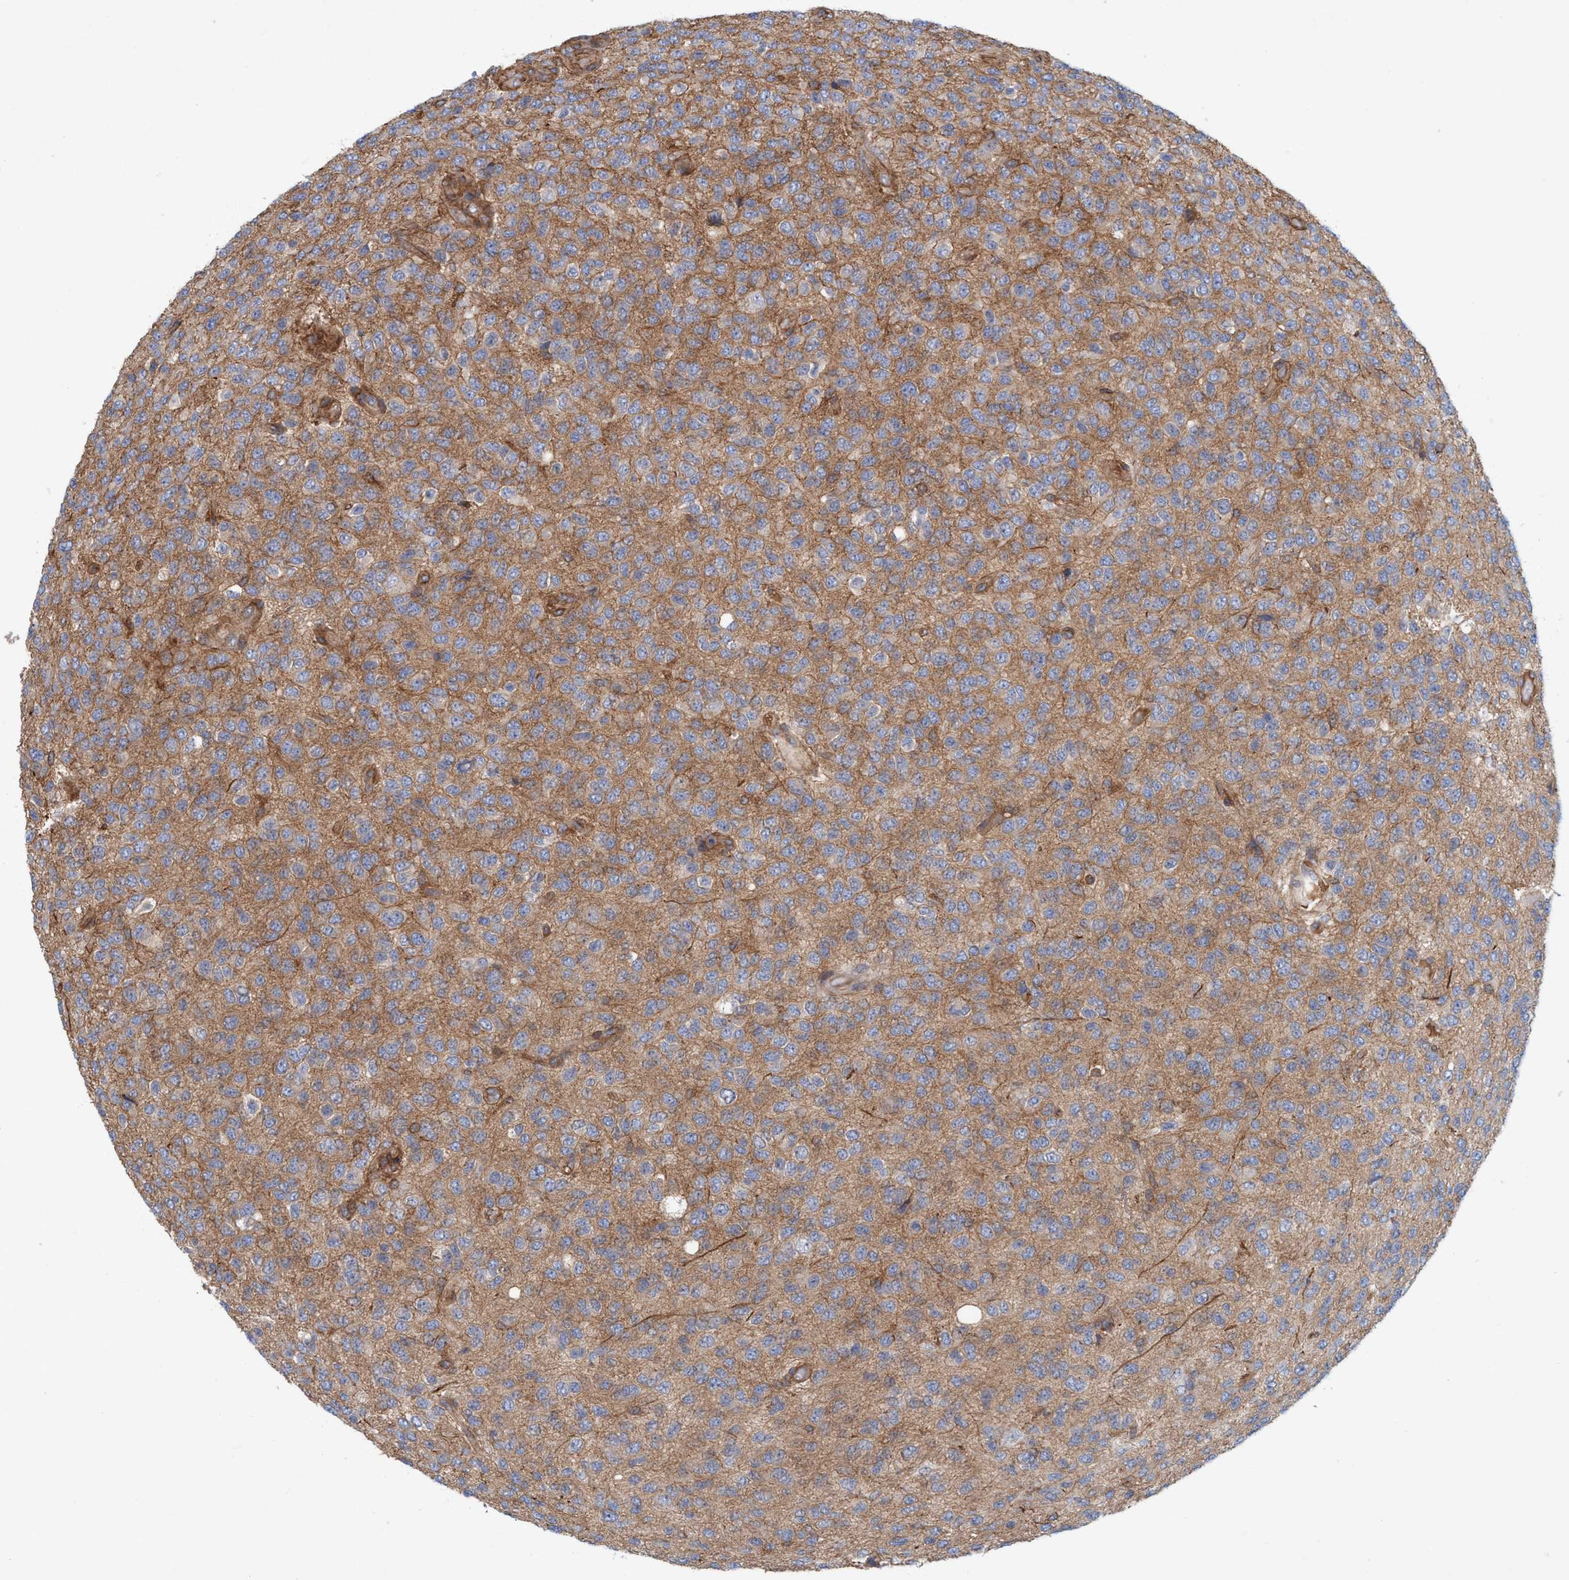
{"staining": {"intensity": "moderate", "quantity": "<25%", "location": "cytoplasmic/membranous"}, "tissue": "glioma", "cell_type": "Tumor cells", "image_type": "cancer", "snomed": [{"axis": "morphology", "description": "Glioma, malignant, High grade"}, {"axis": "topography", "description": "pancreas cauda"}], "caption": "There is low levels of moderate cytoplasmic/membranous positivity in tumor cells of malignant glioma (high-grade), as demonstrated by immunohistochemical staining (brown color).", "gene": "SPECC1", "patient": {"sex": "male", "age": 60}}